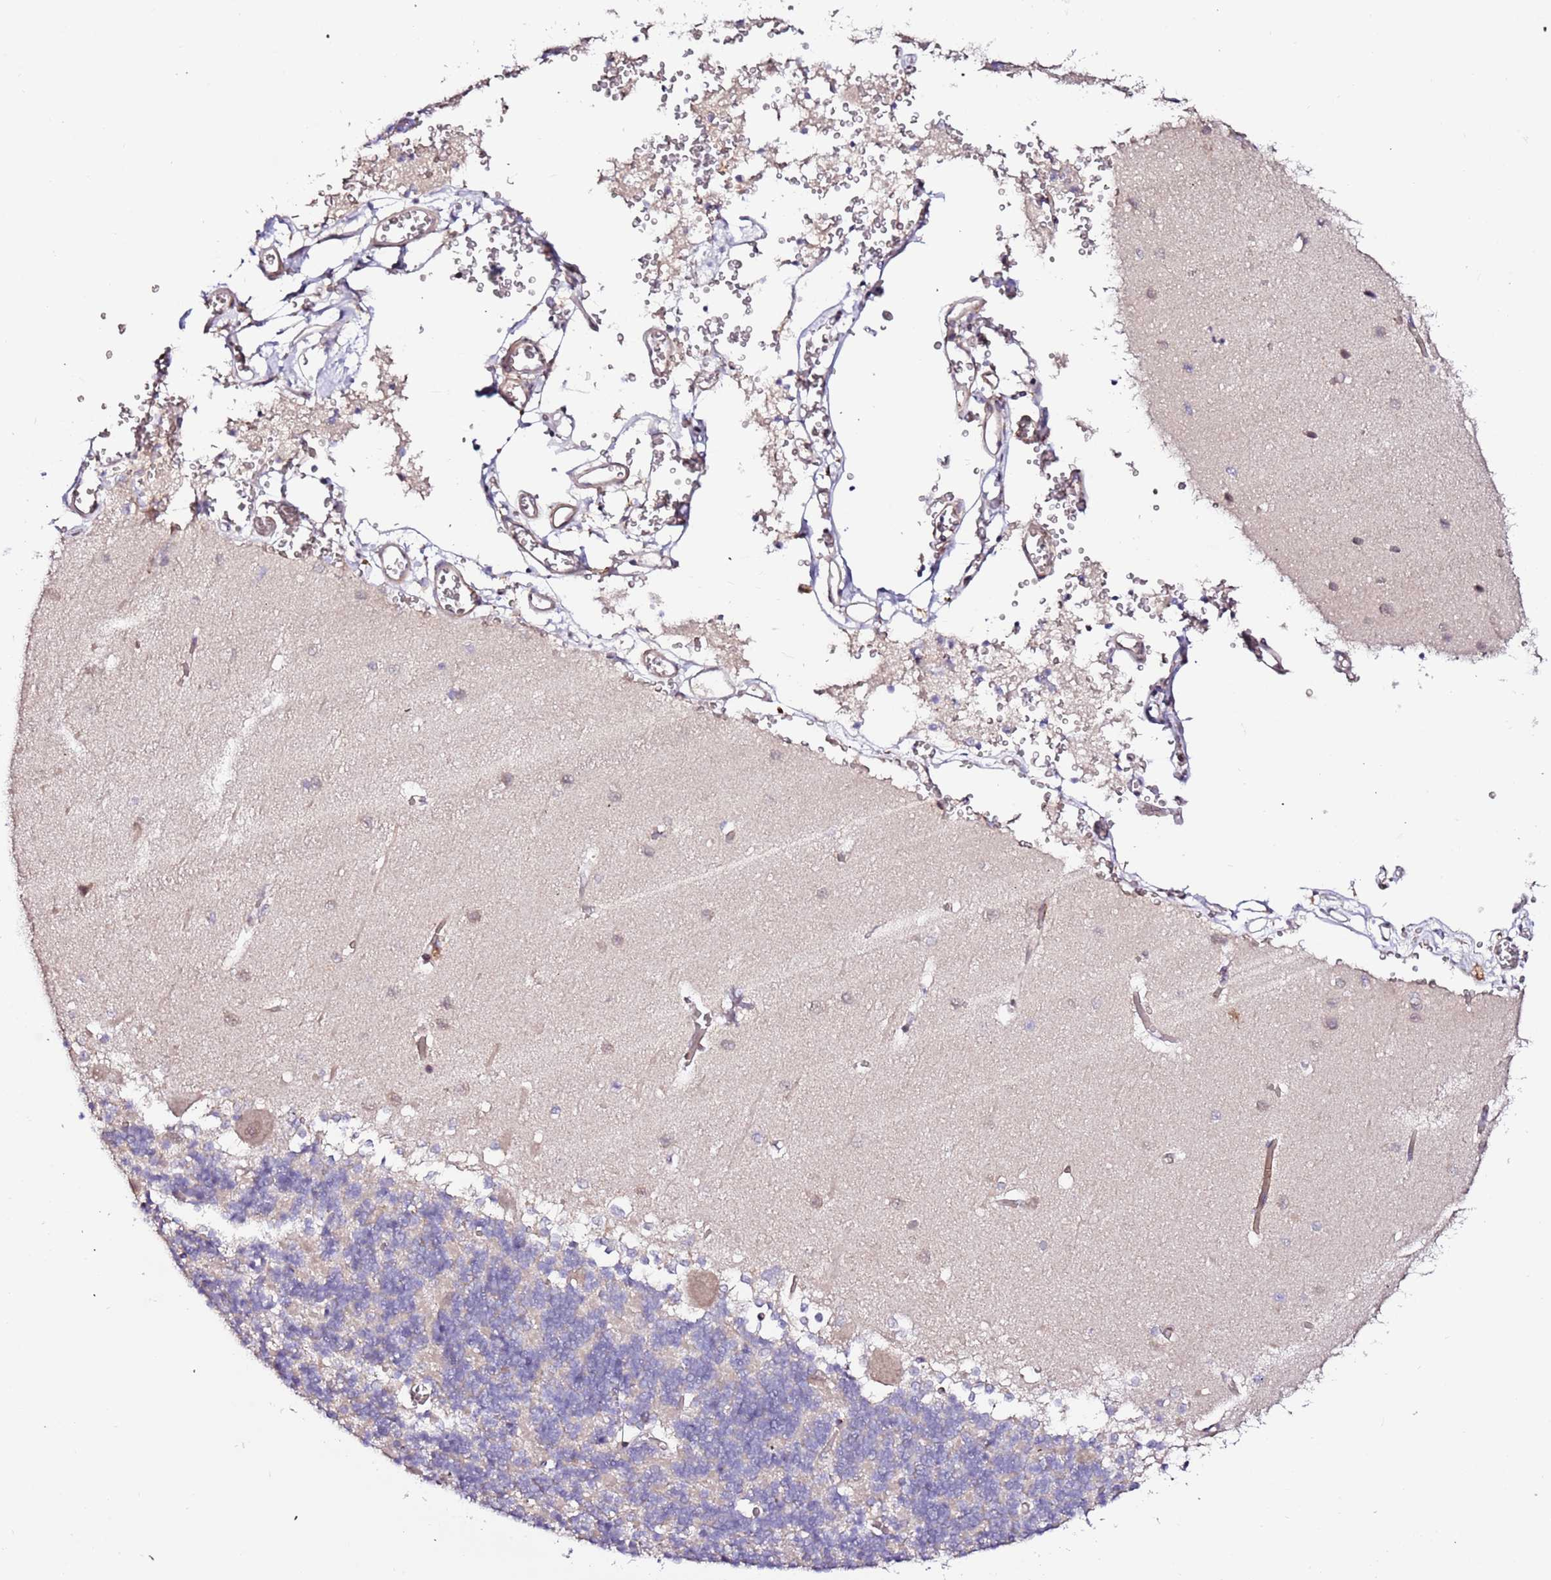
{"staining": {"intensity": "weak", "quantity": "25%-75%", "location": "cytoplasmic/membranous"}, "tissue": "cerebellum", "cell_type": "Cells in granular layer", "image_type": "normal", "snomed": [{"axis": "morphology", "description": "Normal tissue, NOS"}, {"axis": "topography", "description": "Cerebellum"}], "caption": "IHC (DAB) staining of normal human cerebellum reveals weak cytoplasmic/membranous protein expression in approximately 25%-75% of cells in granular layer.", "gene": "HSD17B7", "patient": {"sex": "male", "age": 37}}